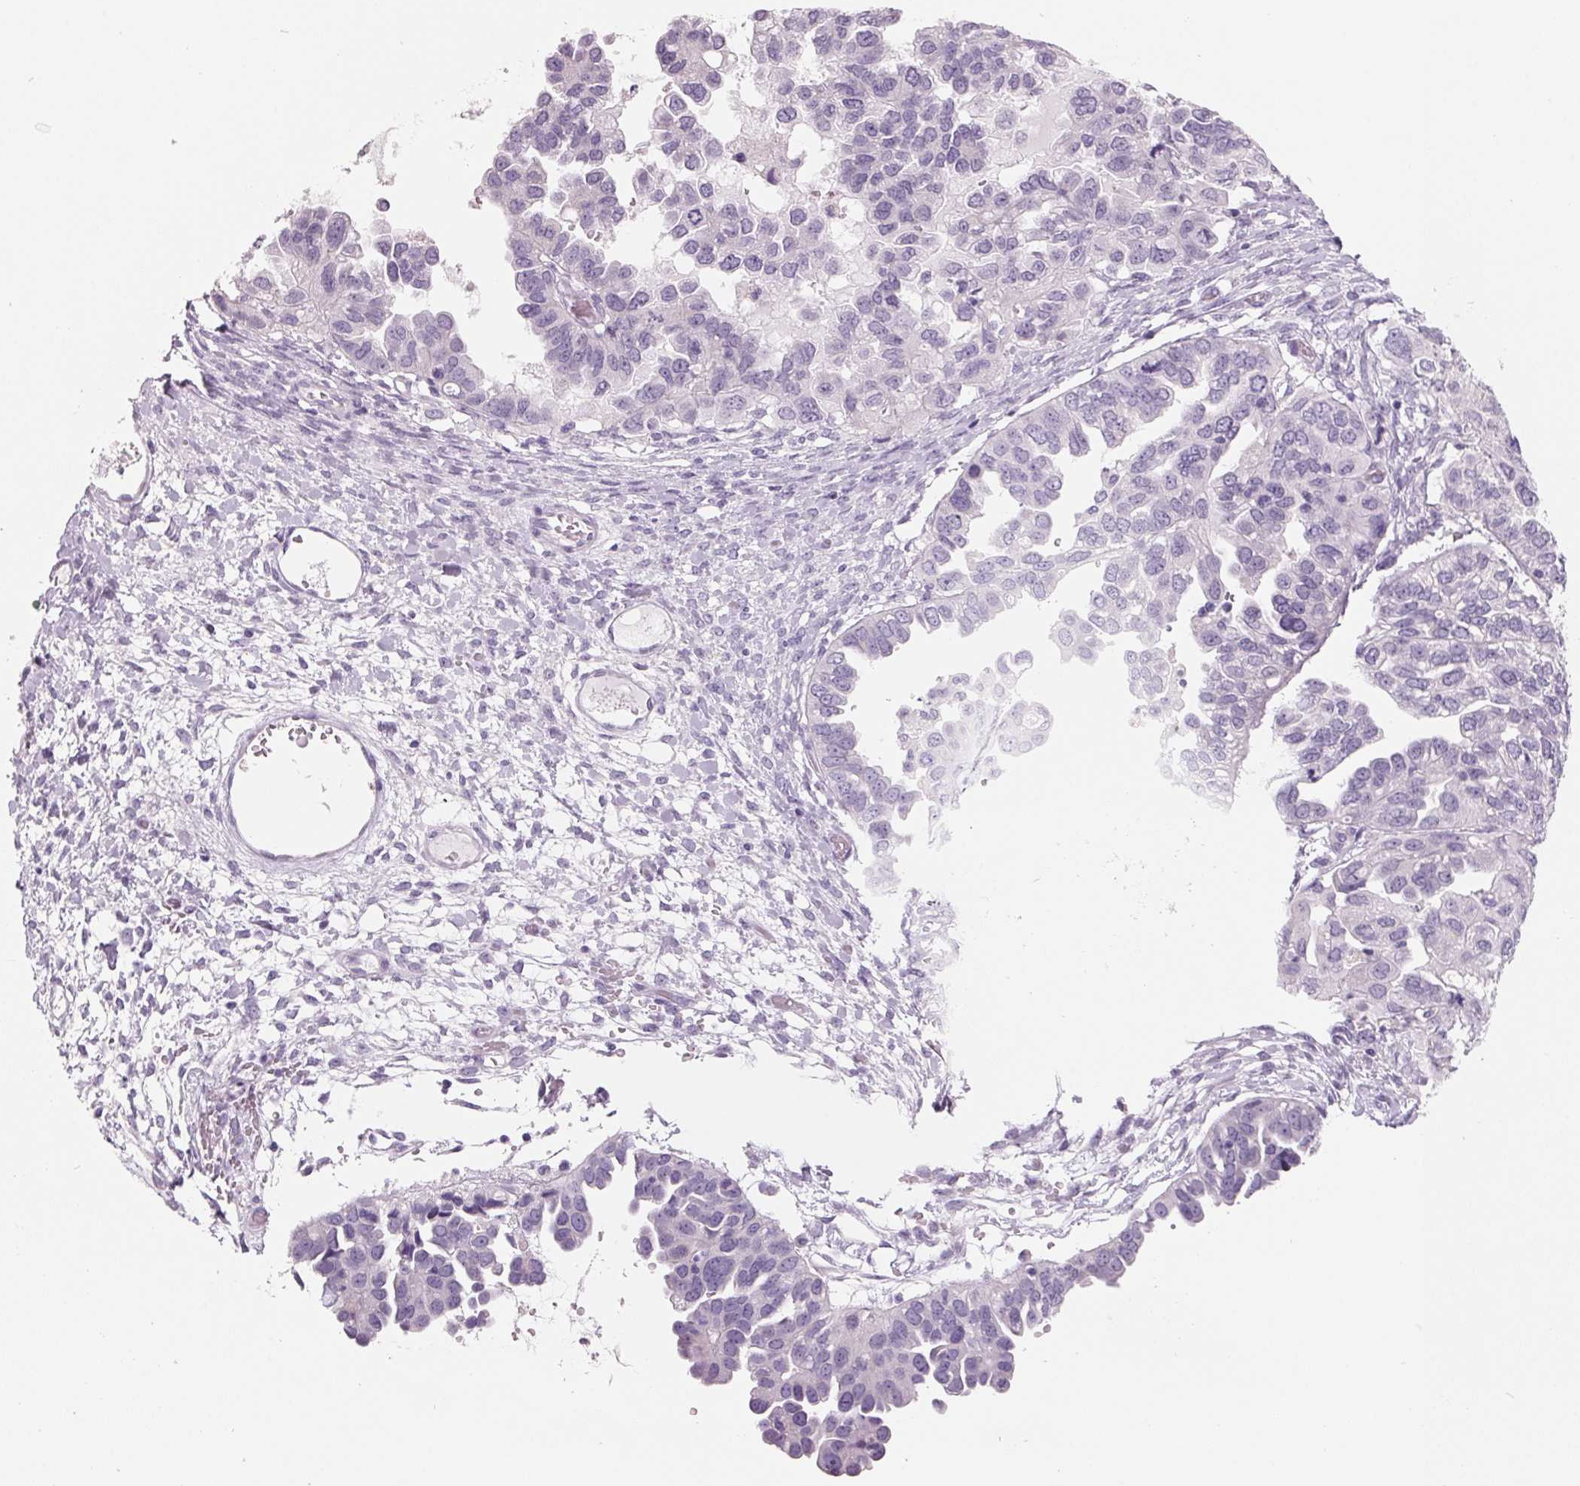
{"staining": {"intensity": "negative", "quantity": "none", "location": "none"}, "tissue": "ovarian cancer", "cell_type": "Tumor cells", "image_type": "cancer", "snomed": [{"axis": "morphology", "description": "Cystadenocarcinoma, serous, NOS"}, {"axis": "topography", "description": "Ovary"}], "caption": "Protein analysis of ovarian serous cystadenocarcinoma demonstrates no significant positivity in tumor cells. (DAB (3,3'-diaminobenzidine) immunohistochemistry, high magnification).", "gene": "FTCD", "patient": {"sex": "female", "age": 53}}